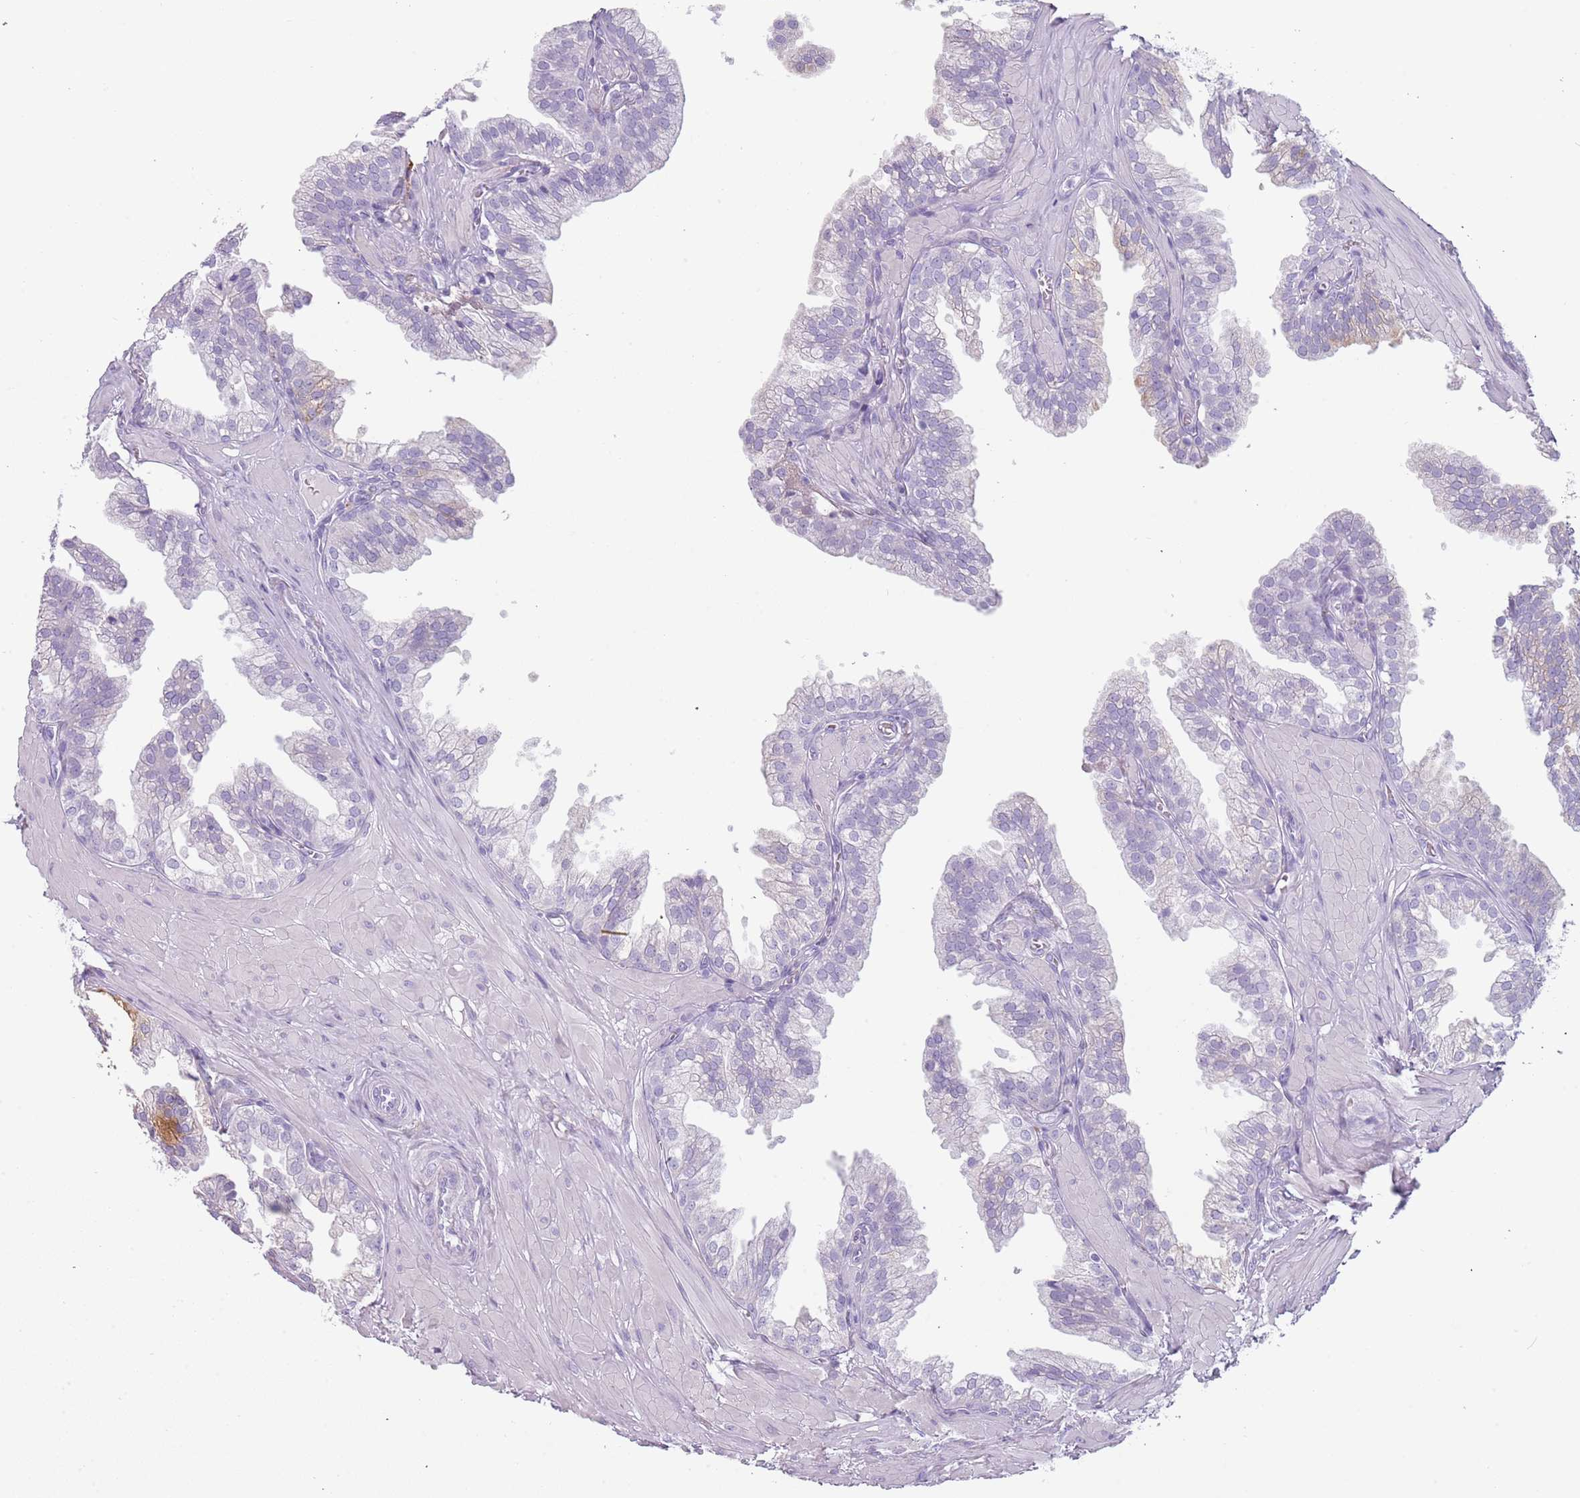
{"staining": {"intensity": "negative", "quantity": "none", "location": "none"}, "tissue": "prostate", "cell_type": "Glandular cells", "image_type": "normal", "snomed": [{"axis": "morphology", "description": "Normal tissue, NOS"}, {"axis": "topography", "description": "Prostate"}, {"axis": "topography", "description": "Peripheral nerve tissue"}], "caption": "Micrograph shows no significant protein expression in glandular cells of normal prostate.", "gene": "COLEC12", "patient": {"sex": "male", "age": 55}}